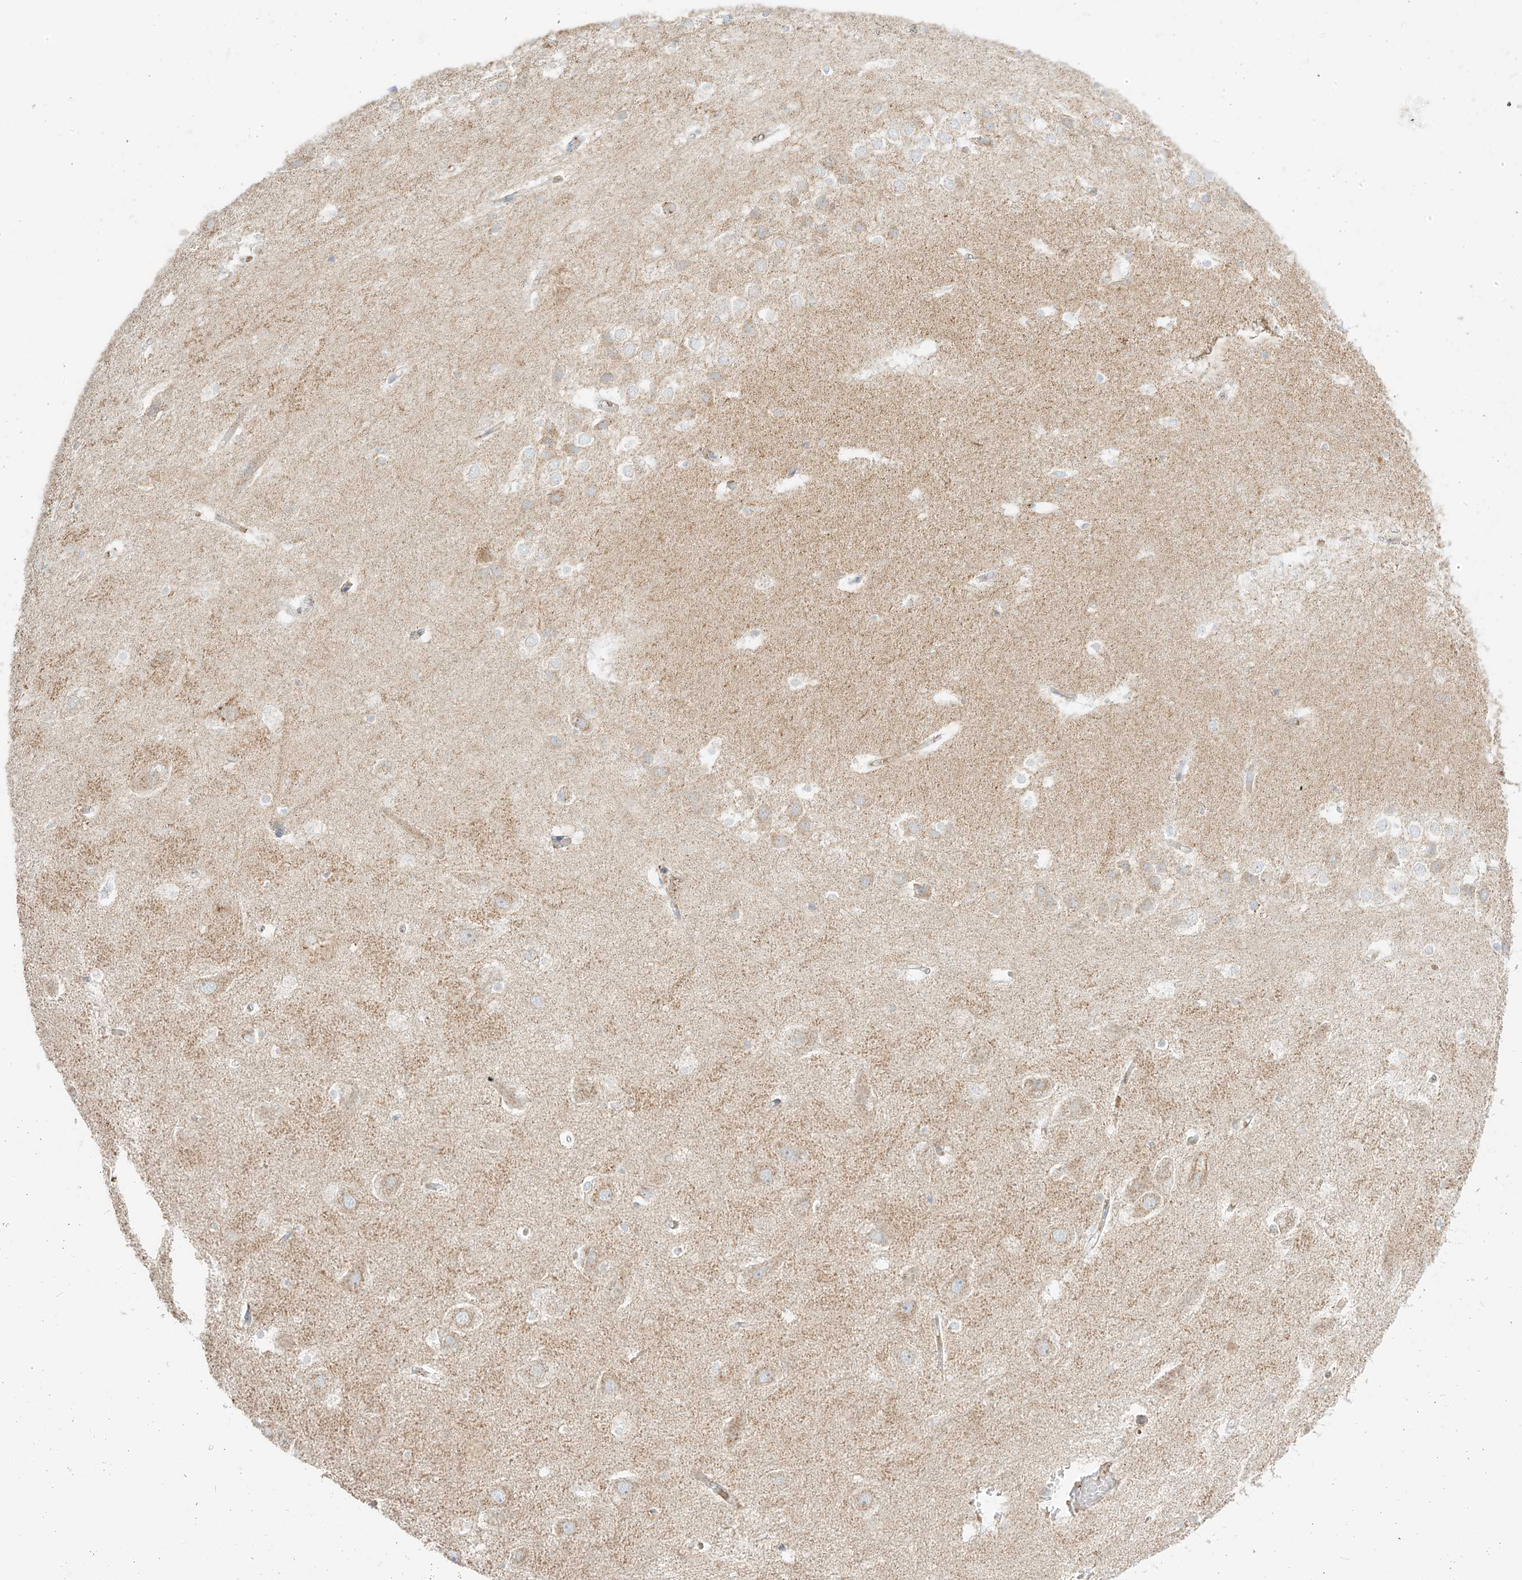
{"staining": {"intensity": "negative", "quantity": "none", "location": "none"}, "tissue": "hippocampus", "cell_type": "Glial cells", "image_type": "normal", "snomed": [{"axis": "morphology", "description": "Normal tissue, NOS"}, {"axis": "topography", "description": "Hippocampus"}], "caption": "Glial cells are negative for brown protein staining in benign hippocampus. (IHC, brightfield microscopy, high magnification).", "gene": "TMEM87B", "patient": {"sex": "female", "age": 52}}